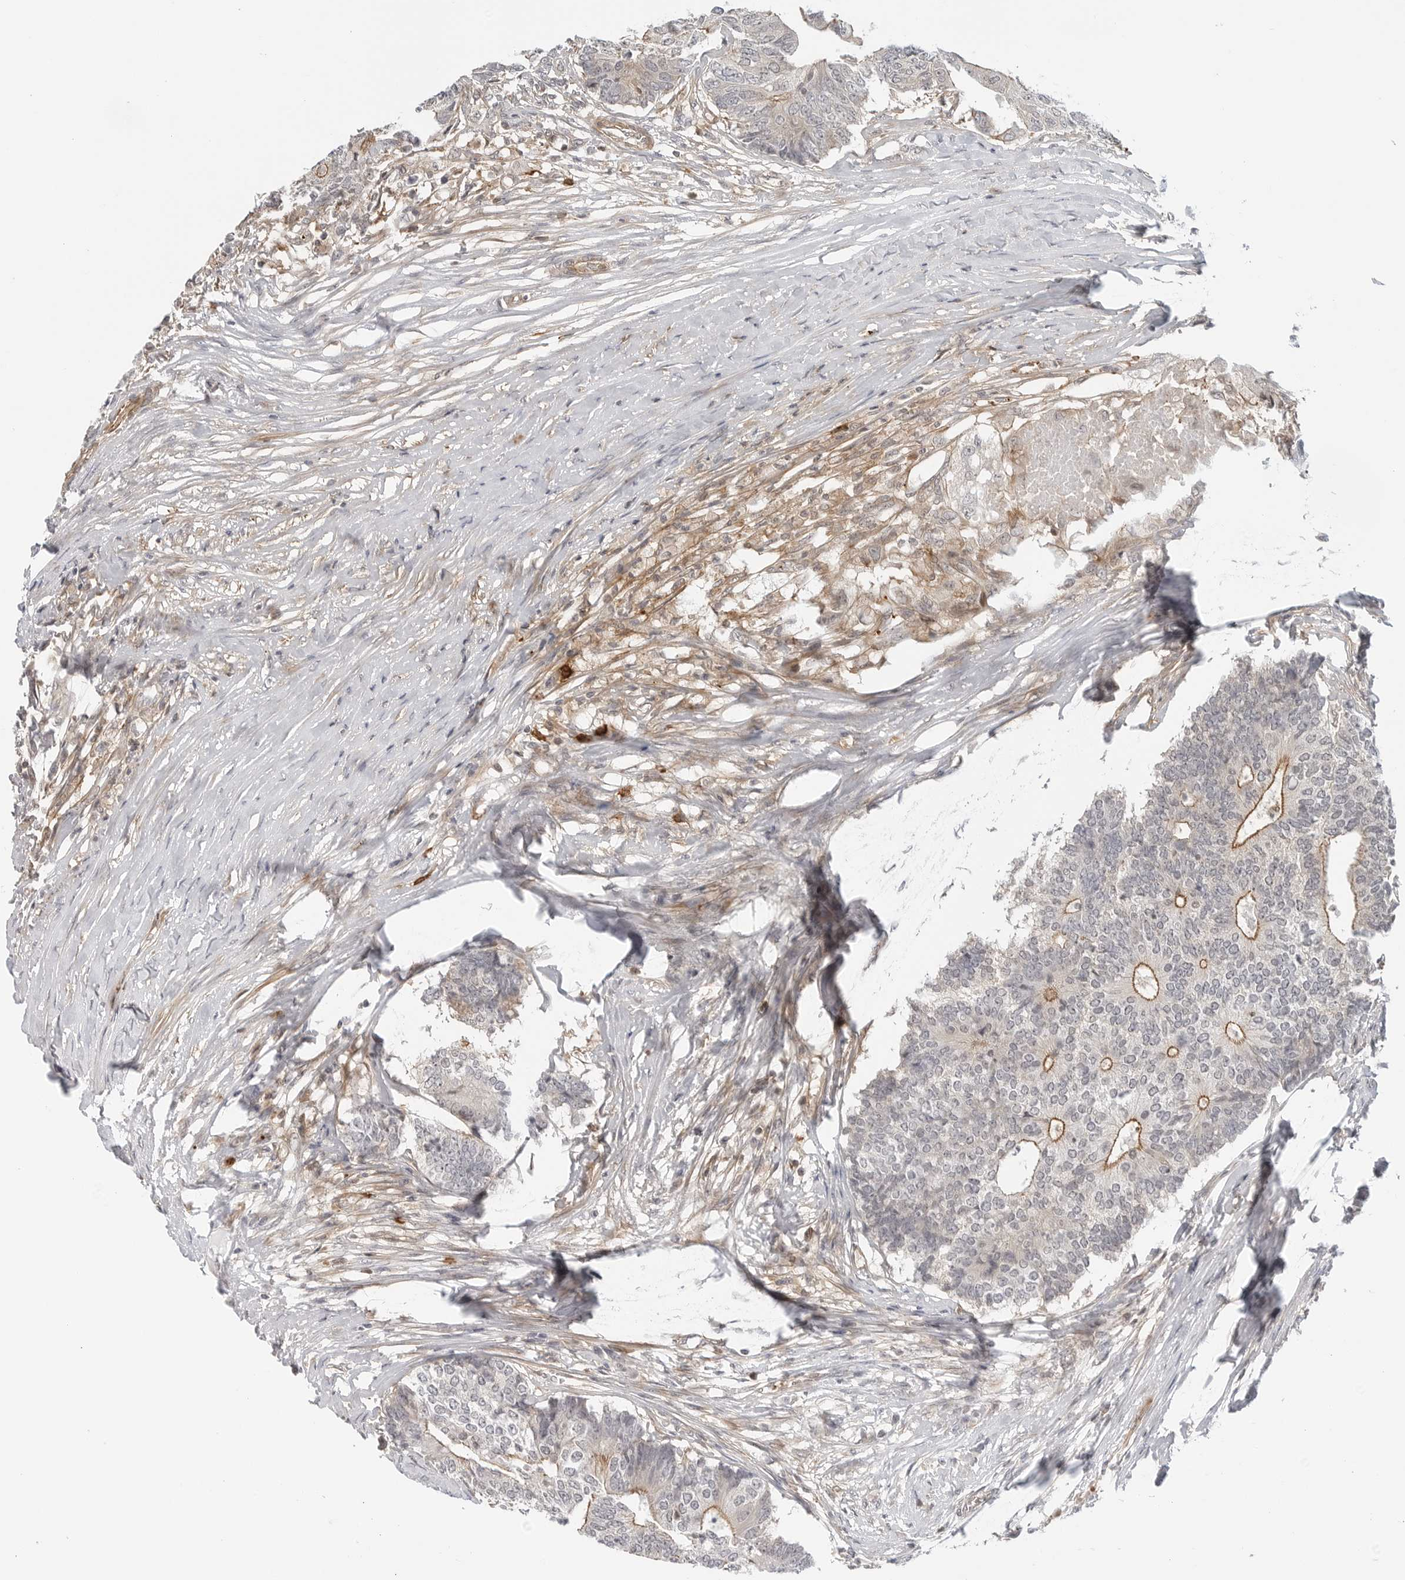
{"staining": {"intensity": "moderate", "quantity": "<25%", "location": "cytoplasmic/membranous"}, "tissue": "colorectal cancer", "cell_type": "Tumor cells", "image_type": "cancer", "snomed": [{"axis": "morphology", "description": "Adenocarcinoma, NOS"}, {"axis": "topography", "description": "Colon"}], "caption": "Immunohistochemistry (IHC) (DAB (3,3'-diaminobenzidine)) staining of colorectal adenocarcinoma displays moderate cytoplasmic/membranous protein expression in about <25% of tumor cells.", "gene": "STXBP3", "patient": {"sex": "female", "age": 67}}